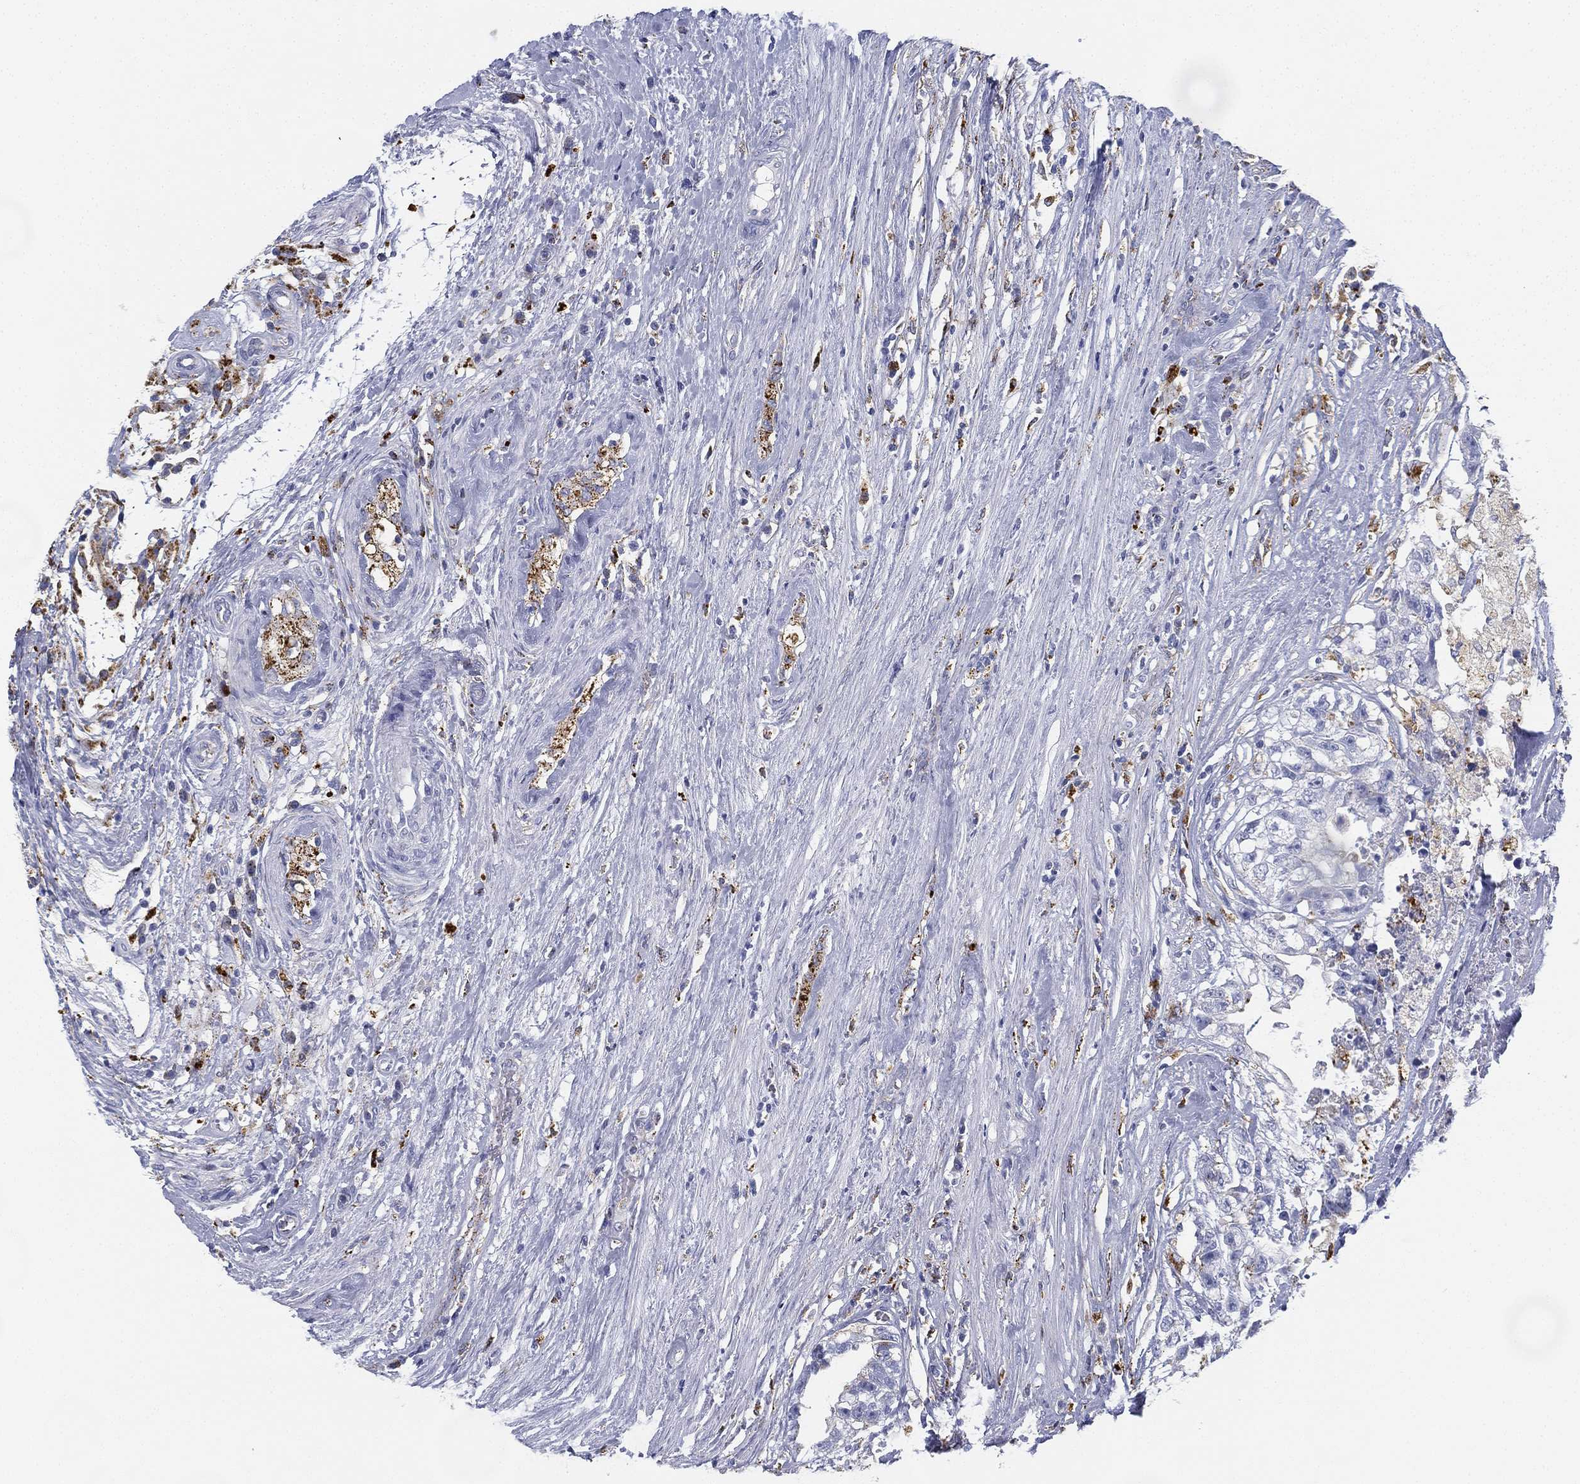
{"staining": {"intensity": "weak", "quantity": "<25%", "location": "cytoplasmic/membranous"}, "tissue": "testis cancer", "cell_type": "Tumor cells", "image_type": "cancer", "snomed": [{"axis": "morphology", "description": "Seminoma, NOS"}, {"axis": "morphology", "description": "Carcinoma, Embryonal, NOS"}, {"axis": "topography", "description": "Testis"}], "caption": "Photomicrograph shows no protein positivity in tumor cells of testis cancer tissue.", "gene": "NPC2", "patient": {"sex": "male", "age": 41}}